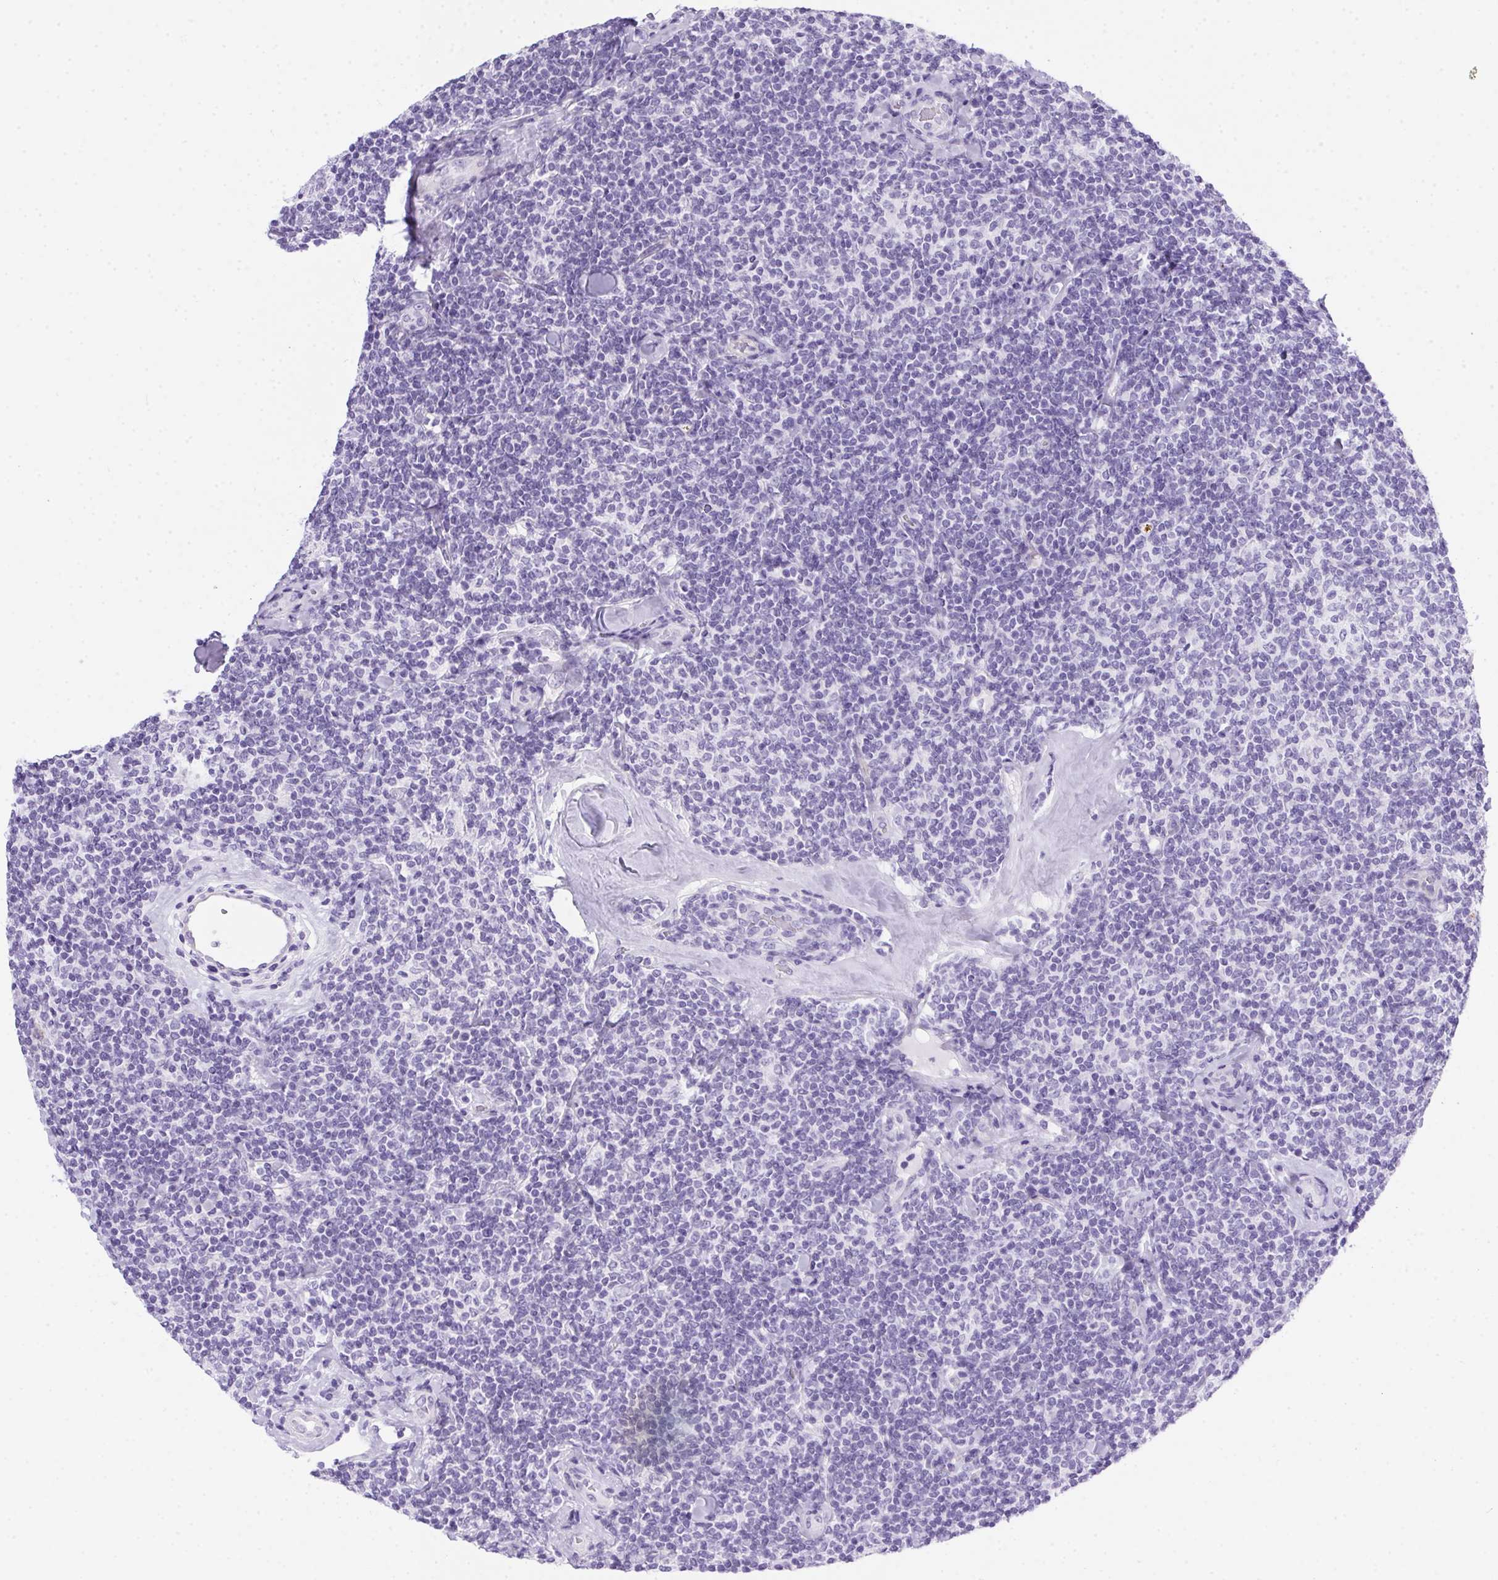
{"staining": {"intensity": "negative", "quantity": "none", "location": "none"}, "tissue": "lymphoma", "cell_type": "Tumor cells", "image_type": "cancer", "snomed": [{"axis": "morphology", "description": "Malignant lymphoma, non-Hodgkin's type, Low grade"}, {"axis": "topography", "description": "Lymph node"}], "caption": "Lymphoma was stained to show a protein in brown. There is no significant expression in tumor cells.", "gene": "SPACA5B", "patient": {"sex": "female", "age": 56}}